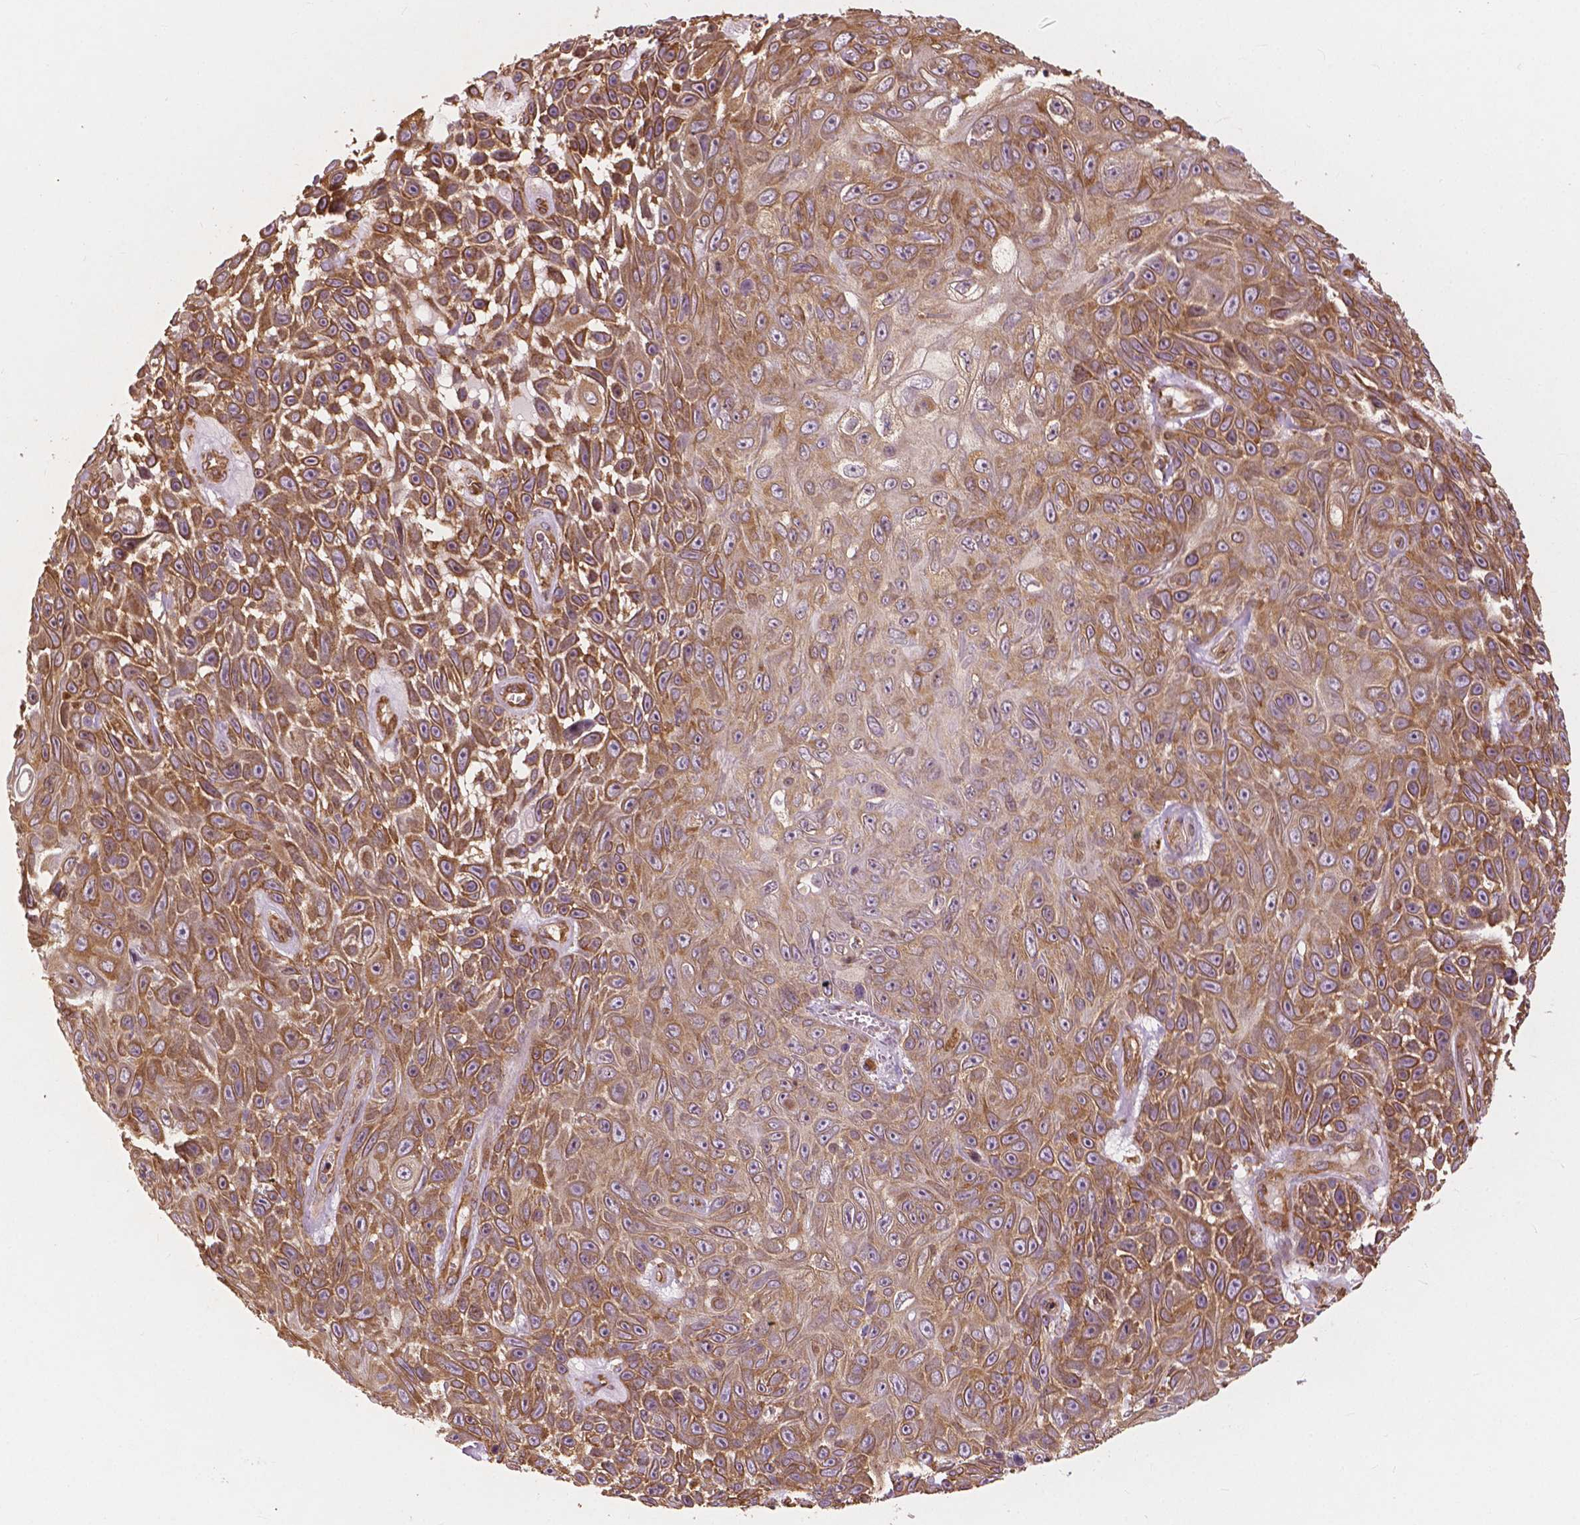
{"staining": {"intensity": "moderate", "quantity": ">75%", "location": "cytoplasmic/membranous"}, "tissue": "skin cancer", "cell_type": "Tumor cells", "image_type": "cancer", "snomed": [{"axis": "morphology", "description": "Squamous cell carcinoma, NOS"}, {"axis": "topography", "description": "Skin"}], "caption": "A brown stain highlights moderate cytoplasmic/membranous expression of a protein in skin squamous cell carcinoma tumor cells.", "gene": "G3BP1", "patient": {"sex": "male", "age": 82}}